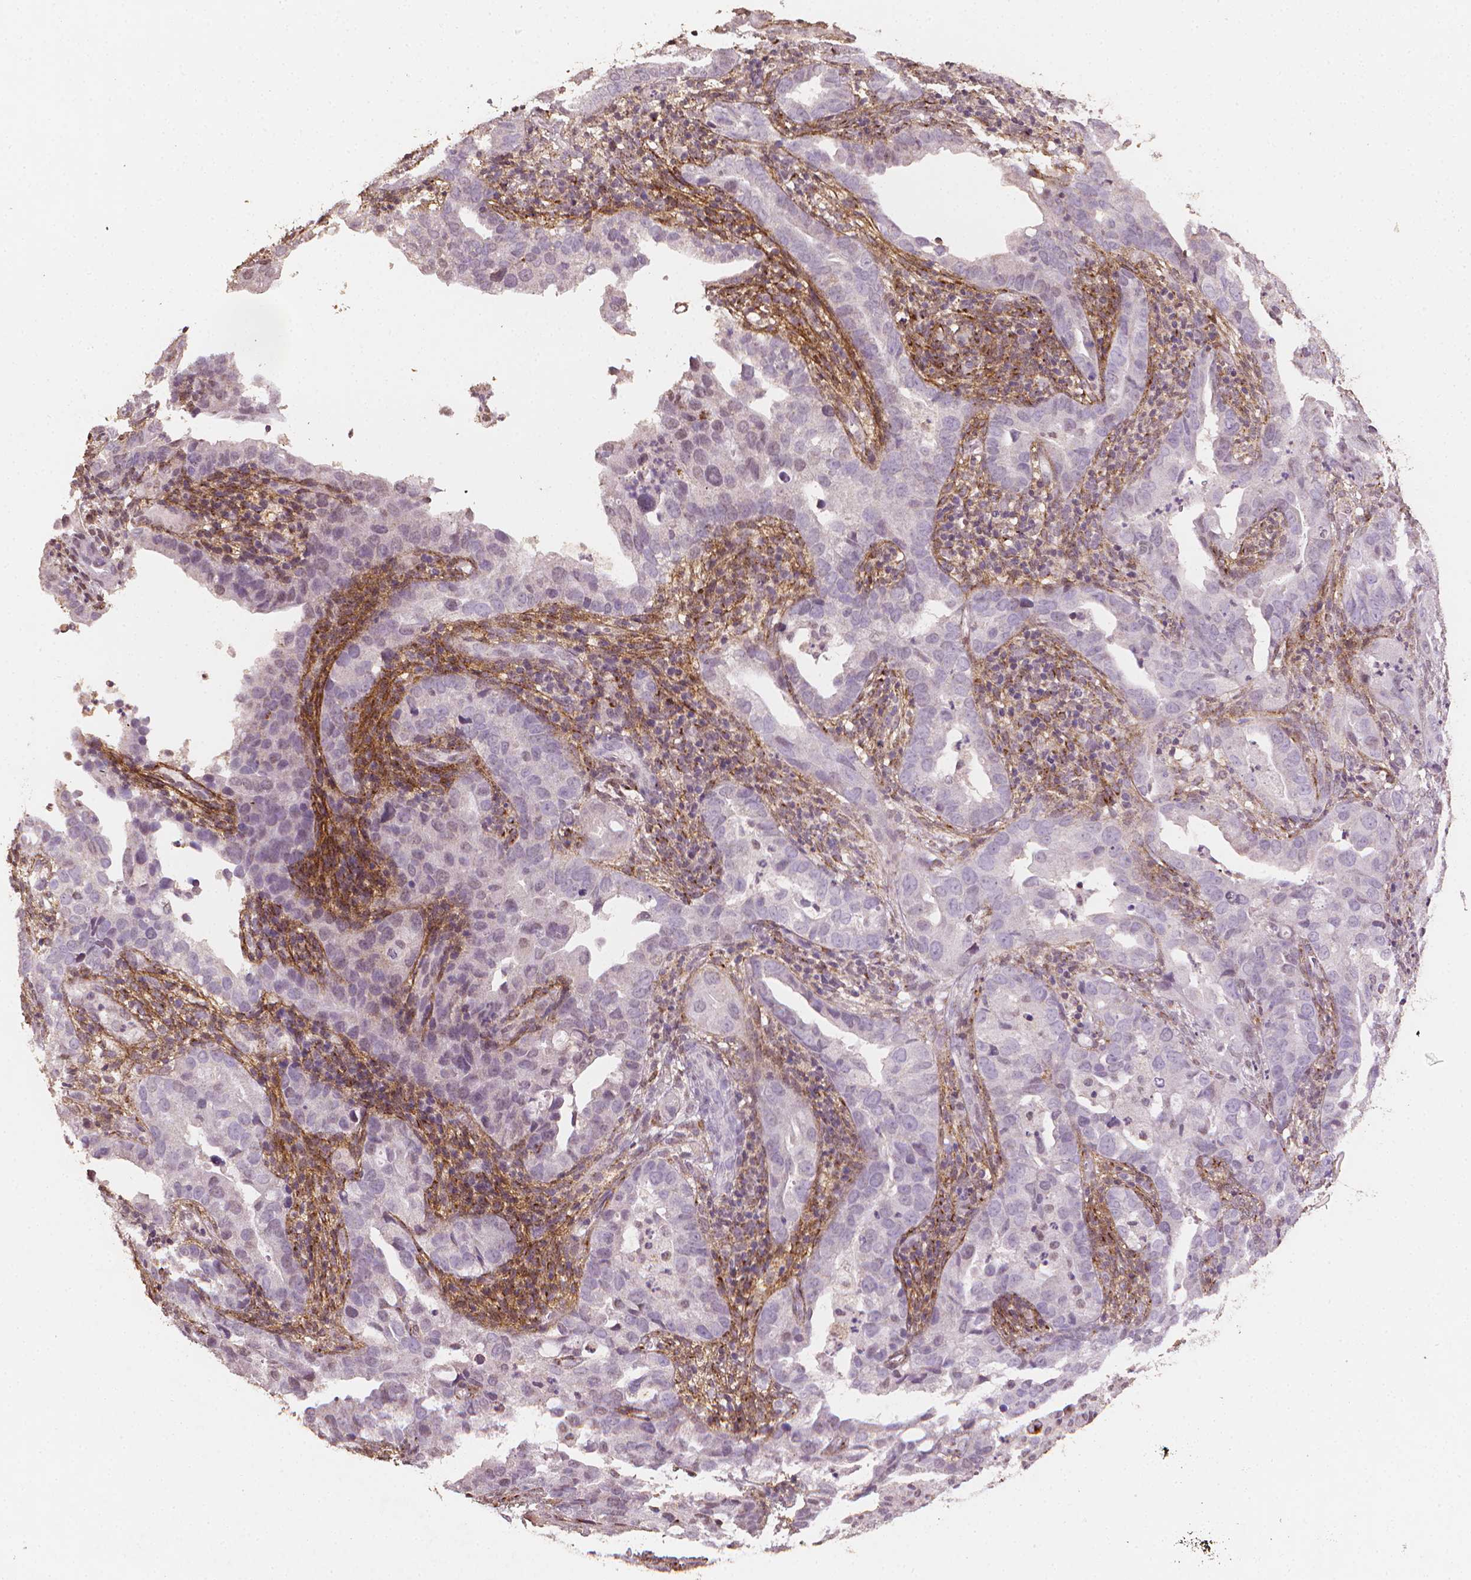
{"staining": {"intensity": "negative", "quantity": "none", "location": "none"}, "tissue": "endometrial cancer", "cell_type": "Tumor cells", "image_type": "cancer", "snomed": [{"axis": "morphology", "description": "Adenocarcinoma, NOS"}, {"axis": "topography", "description": "Endometrium"}], "caption": "Photomicrograph shows no significant protein positivity in tumor cells of endometrial cancer. (Brightfield microscopy of DAB immunohistochemistry (IHC) at high magnification).", "gene": "DCN", "patient": {"sex": "female", "age": 57}}